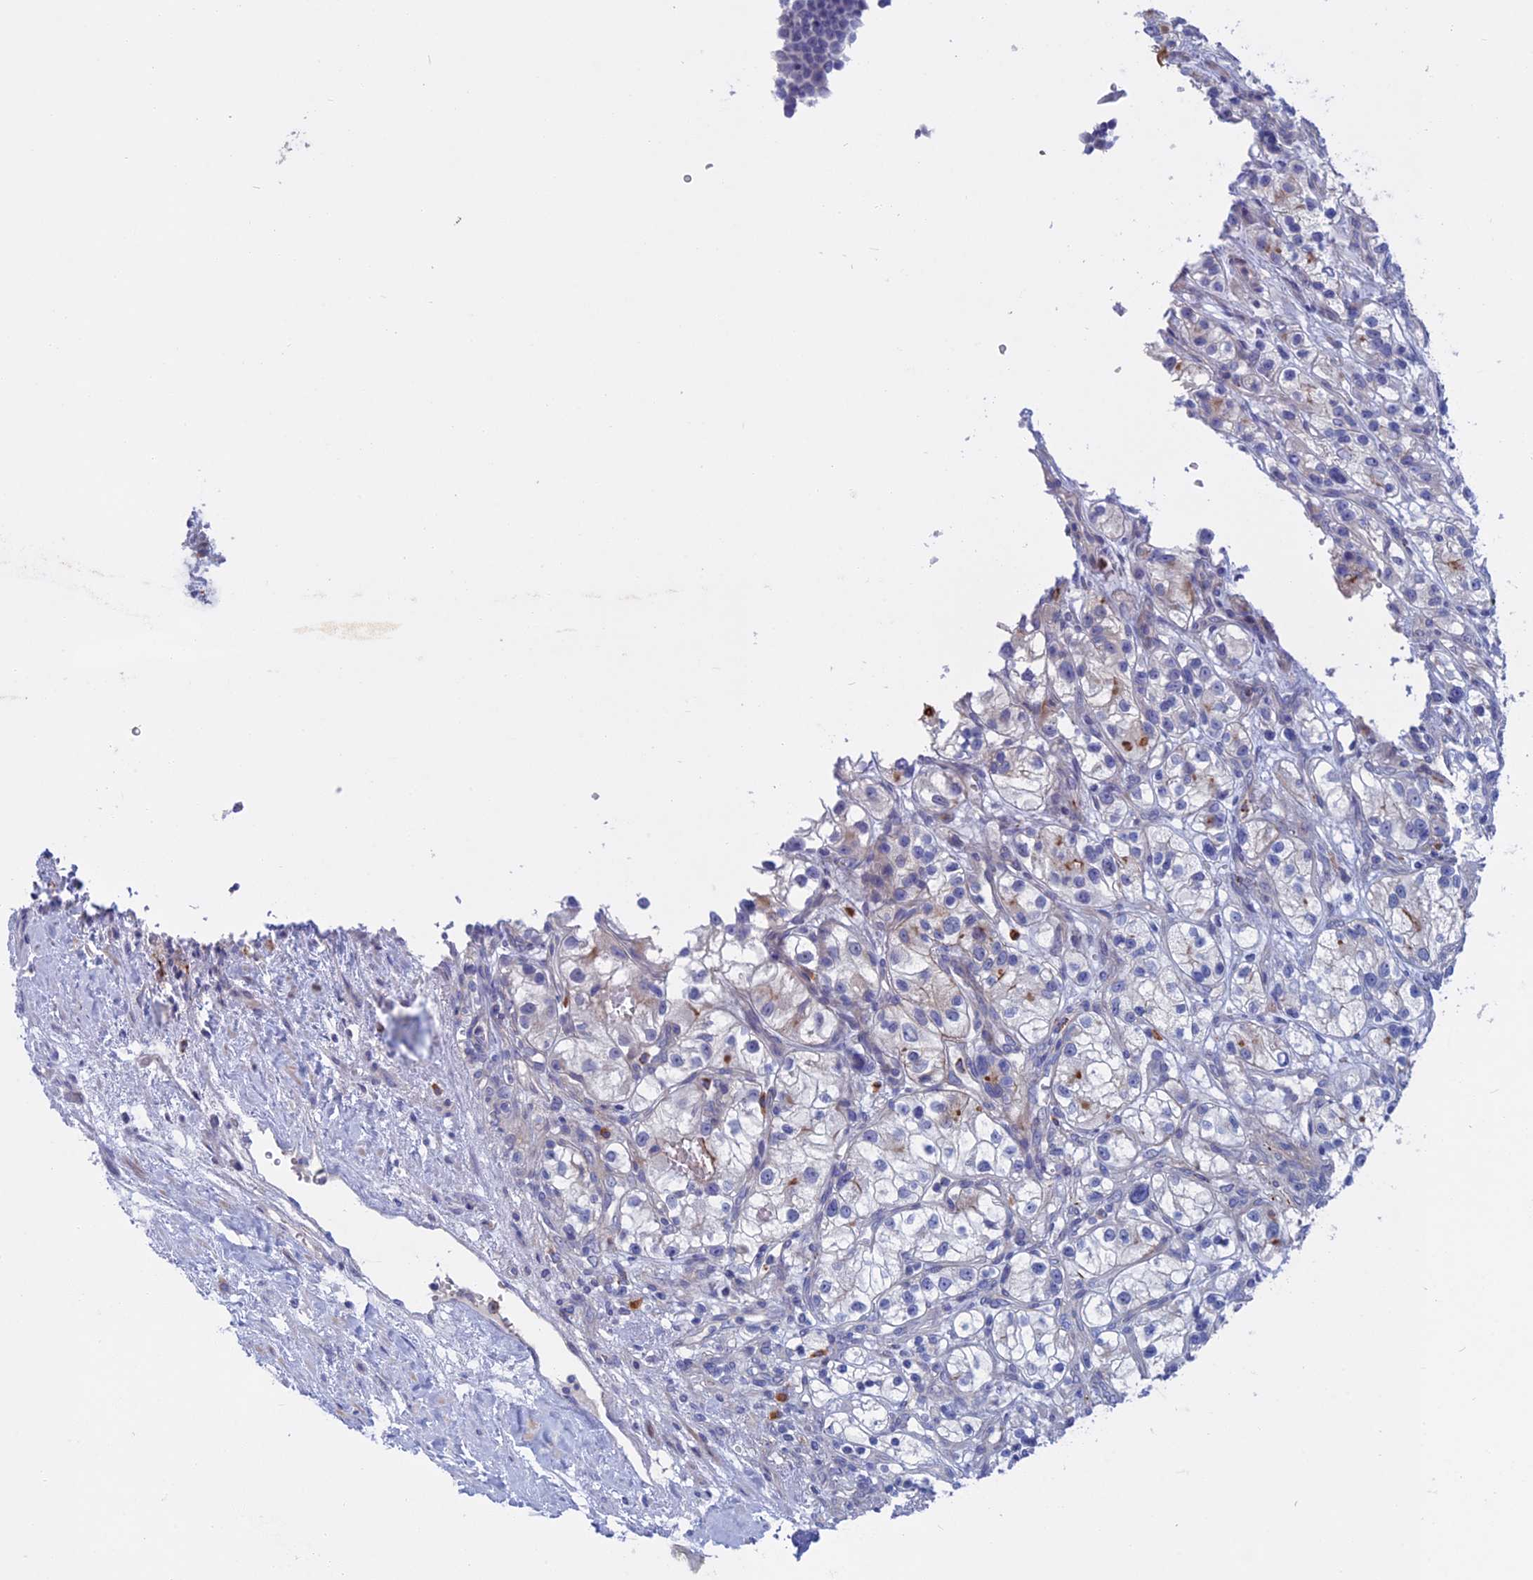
{"staining": {"intensity": "moderate", "quantity": "<25%", "location": "cytoplasmic/membranous"}, "tissue": "renal cancer", "cell_type": "Tumor cells", "image_type": "cancer", "snomed": [{"axis": "morphology", "description": "Adenocarcinoma, NOS"}, {"axis": "topography", "description": "Kidney"}], "caption": "Protein analysis of adenocarcinoma (renal) tissue shows moderate cytoplasmic/membranous staining in approximately <25% of tumor cells.", "gene": "SLC2A6", "patient": {"sex": "female", "age": 57}}